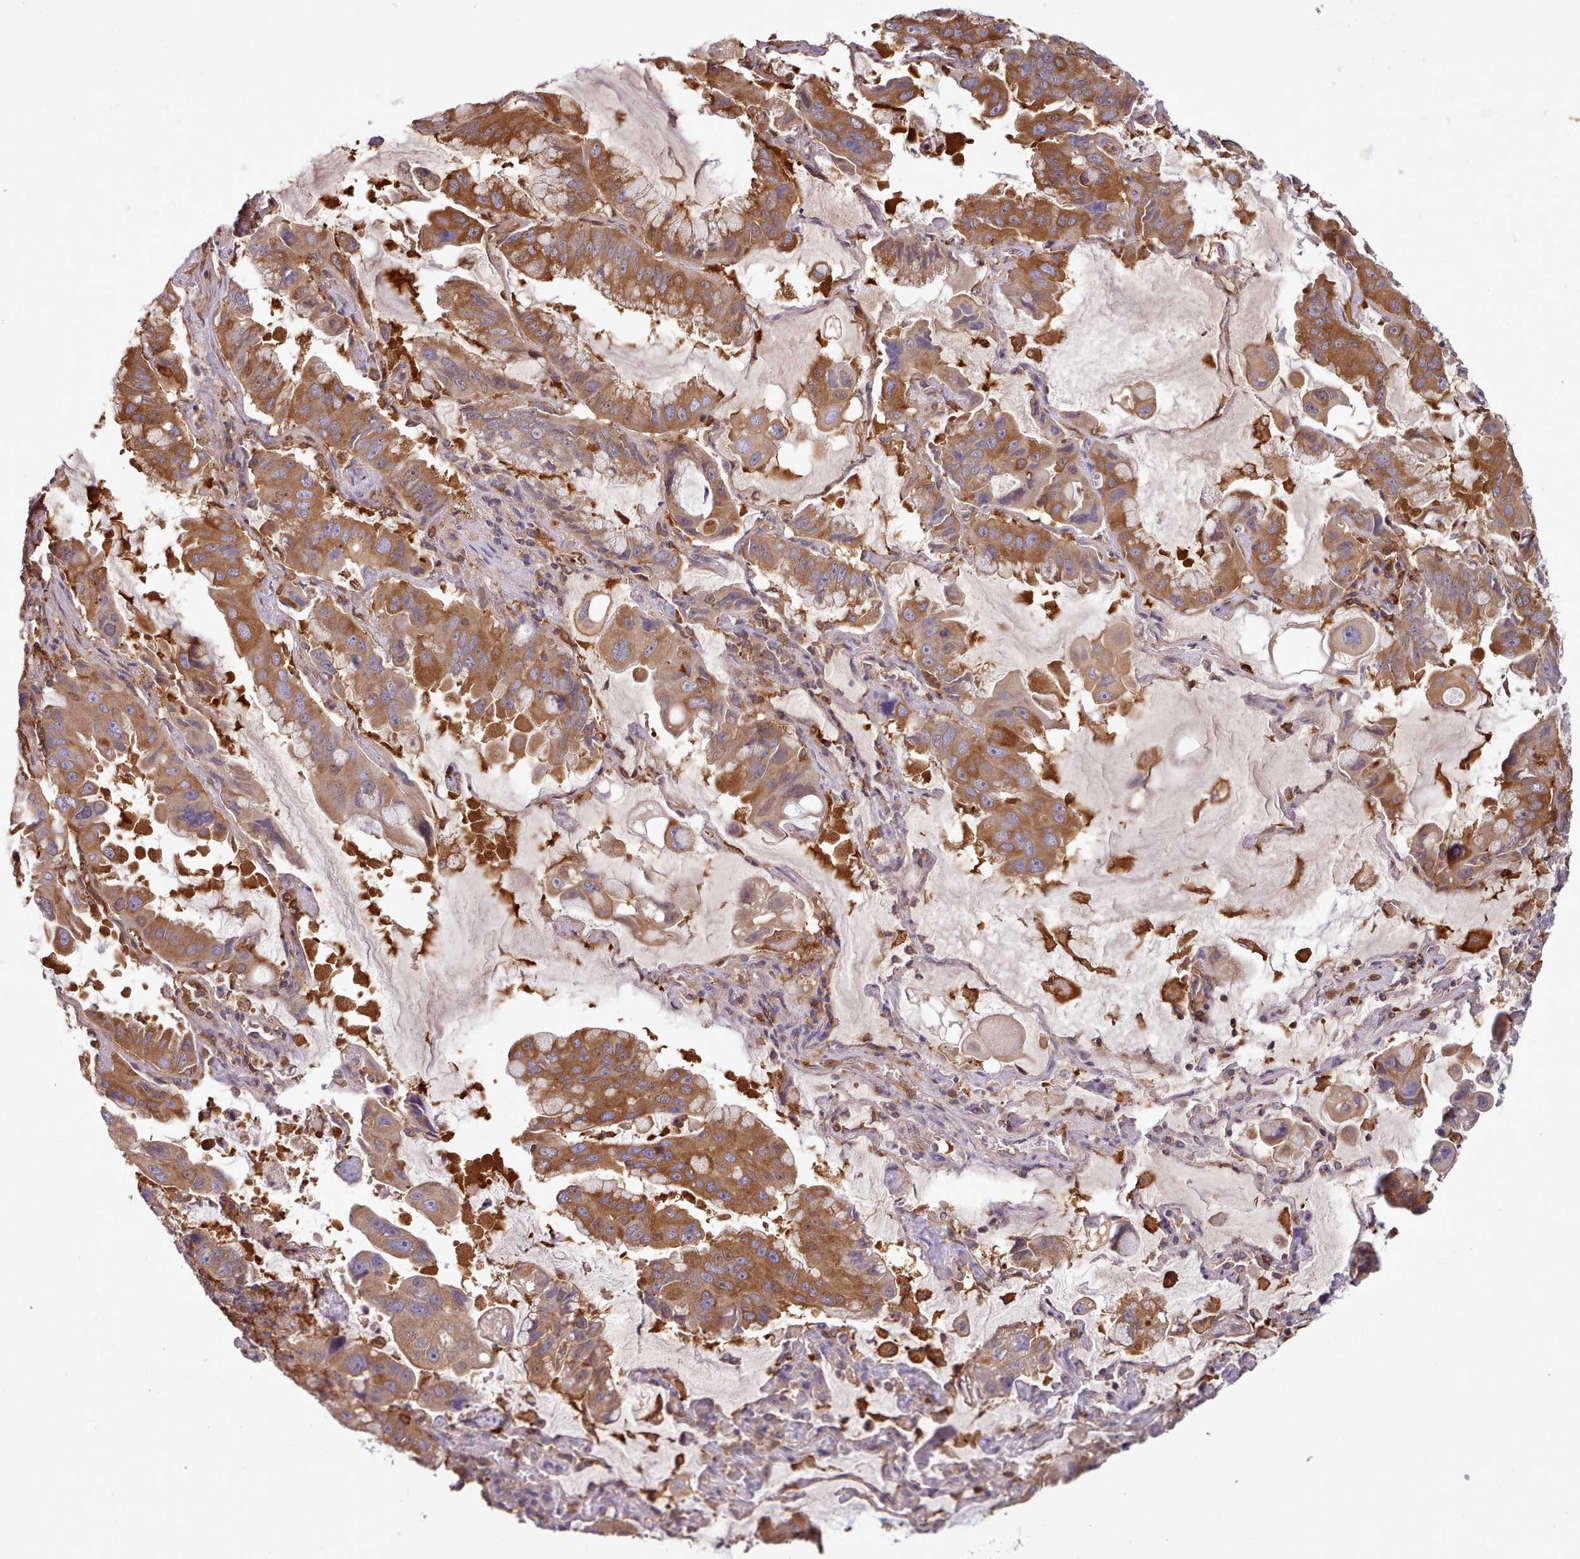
{"staining": {"intensity": "moderate", "quantity": ">75%", "location": "cytoplasmic/membranous,nuclear"}, "tissue": "lung cancer", "cell_type": "Tumor cells", "image_type": "cancer", "snomed": [{"axis": "morphology", "description": "Adenocarcinoma, NOS"}, {"axis": "topography", "description": "Lung"}], "caption": "IHC of human lung adenocarcinoma reveals medium levels of moderate cytoplasmic/membranous and nuclear expression in approximately >75% of tumor cells.", "gene": "SLC4A9", "patient": {"sex": "male", "age": 64}}